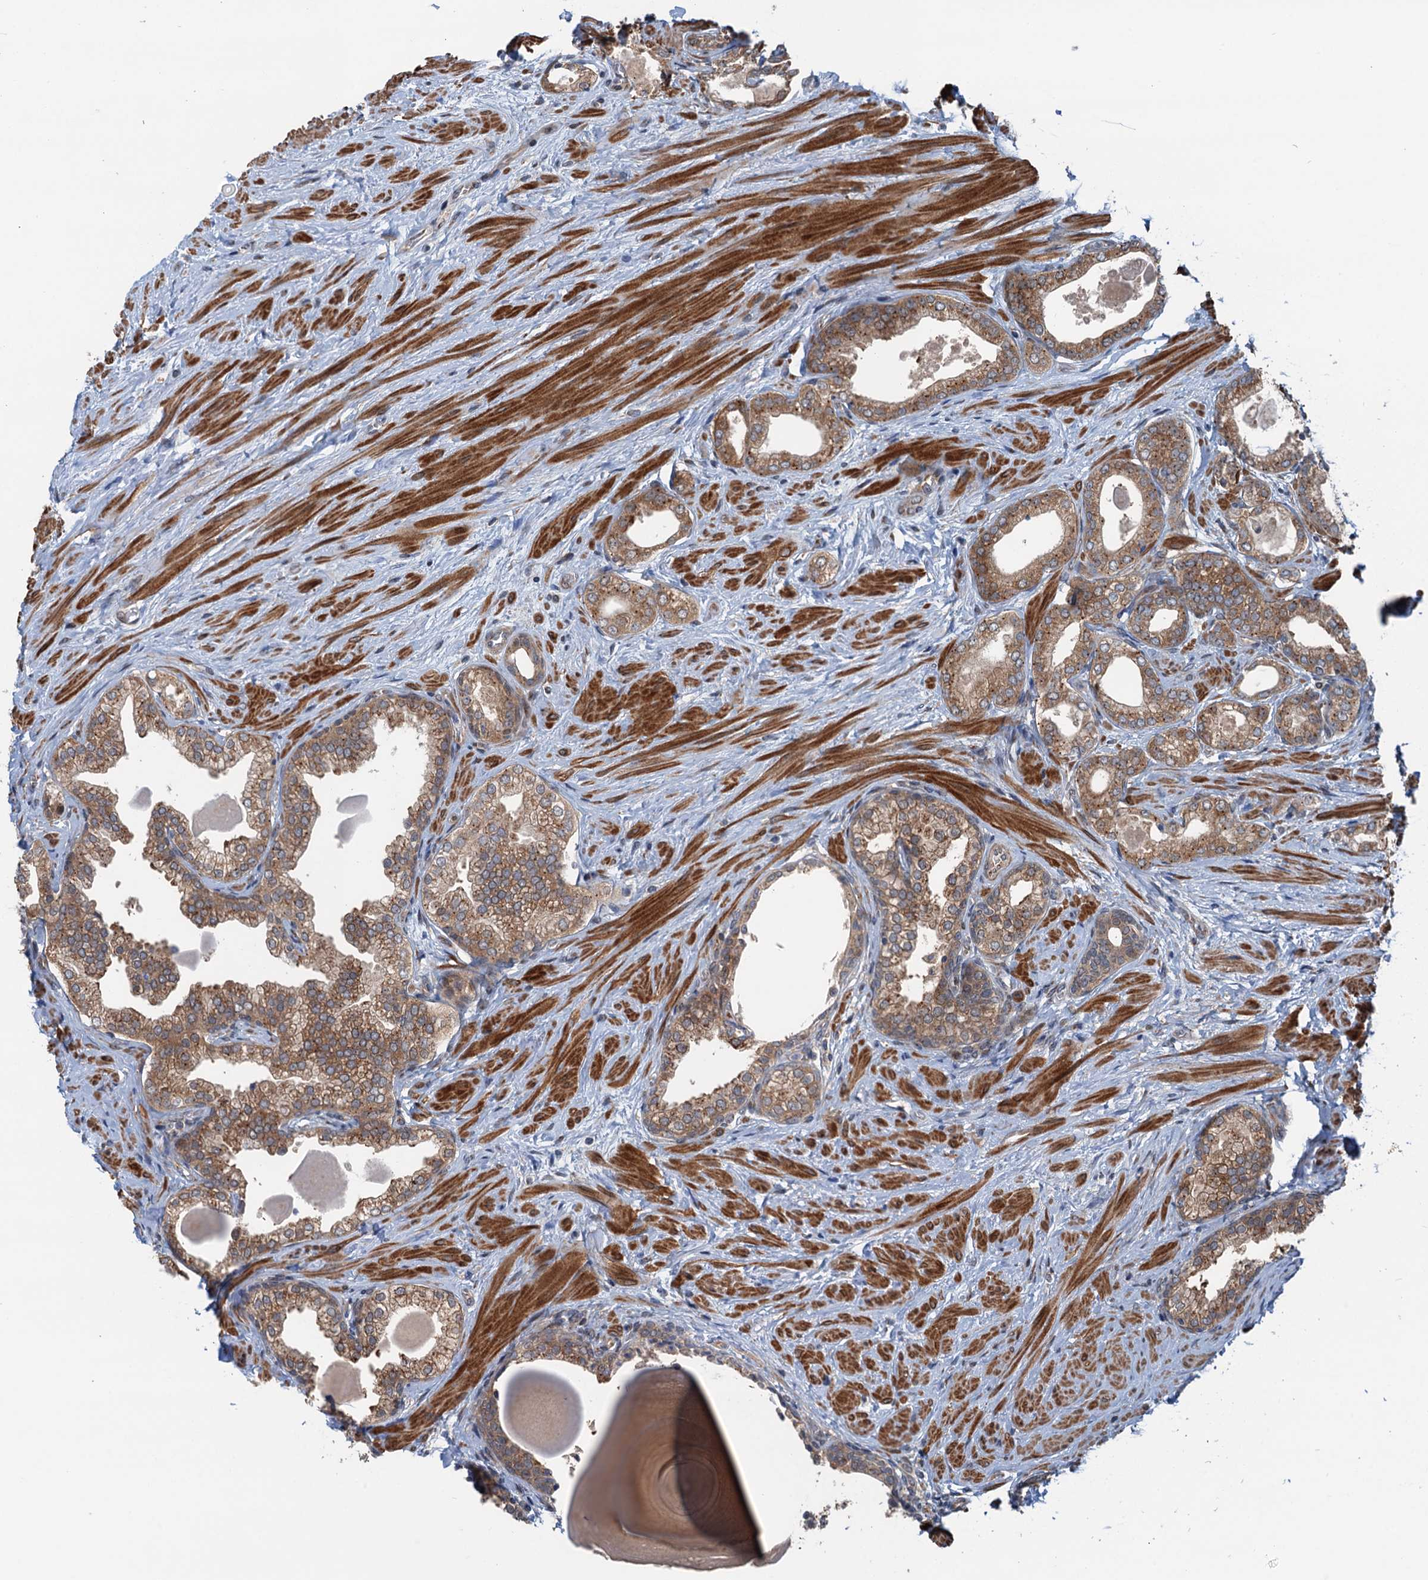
{"staining": {"intensity": "moderate", "quantity": ">75%", "location": "cytoplasmic/membranous"}, "tissue": "prostate", "cell_type": "Glandular cells", "image_type": "normal", "snomed": [{"axis": "morphology", "description": "Normal tissue, NOS"}, {"axis": "topography", "description": "Prostate"}], "caption": "A brown stain shows moderate cytoplasmic/membranous staining of a protein in glandular cells of normal human prostate.", "gene": "DYNC2I2", "patient": {"sex": "male", "age": 48}}